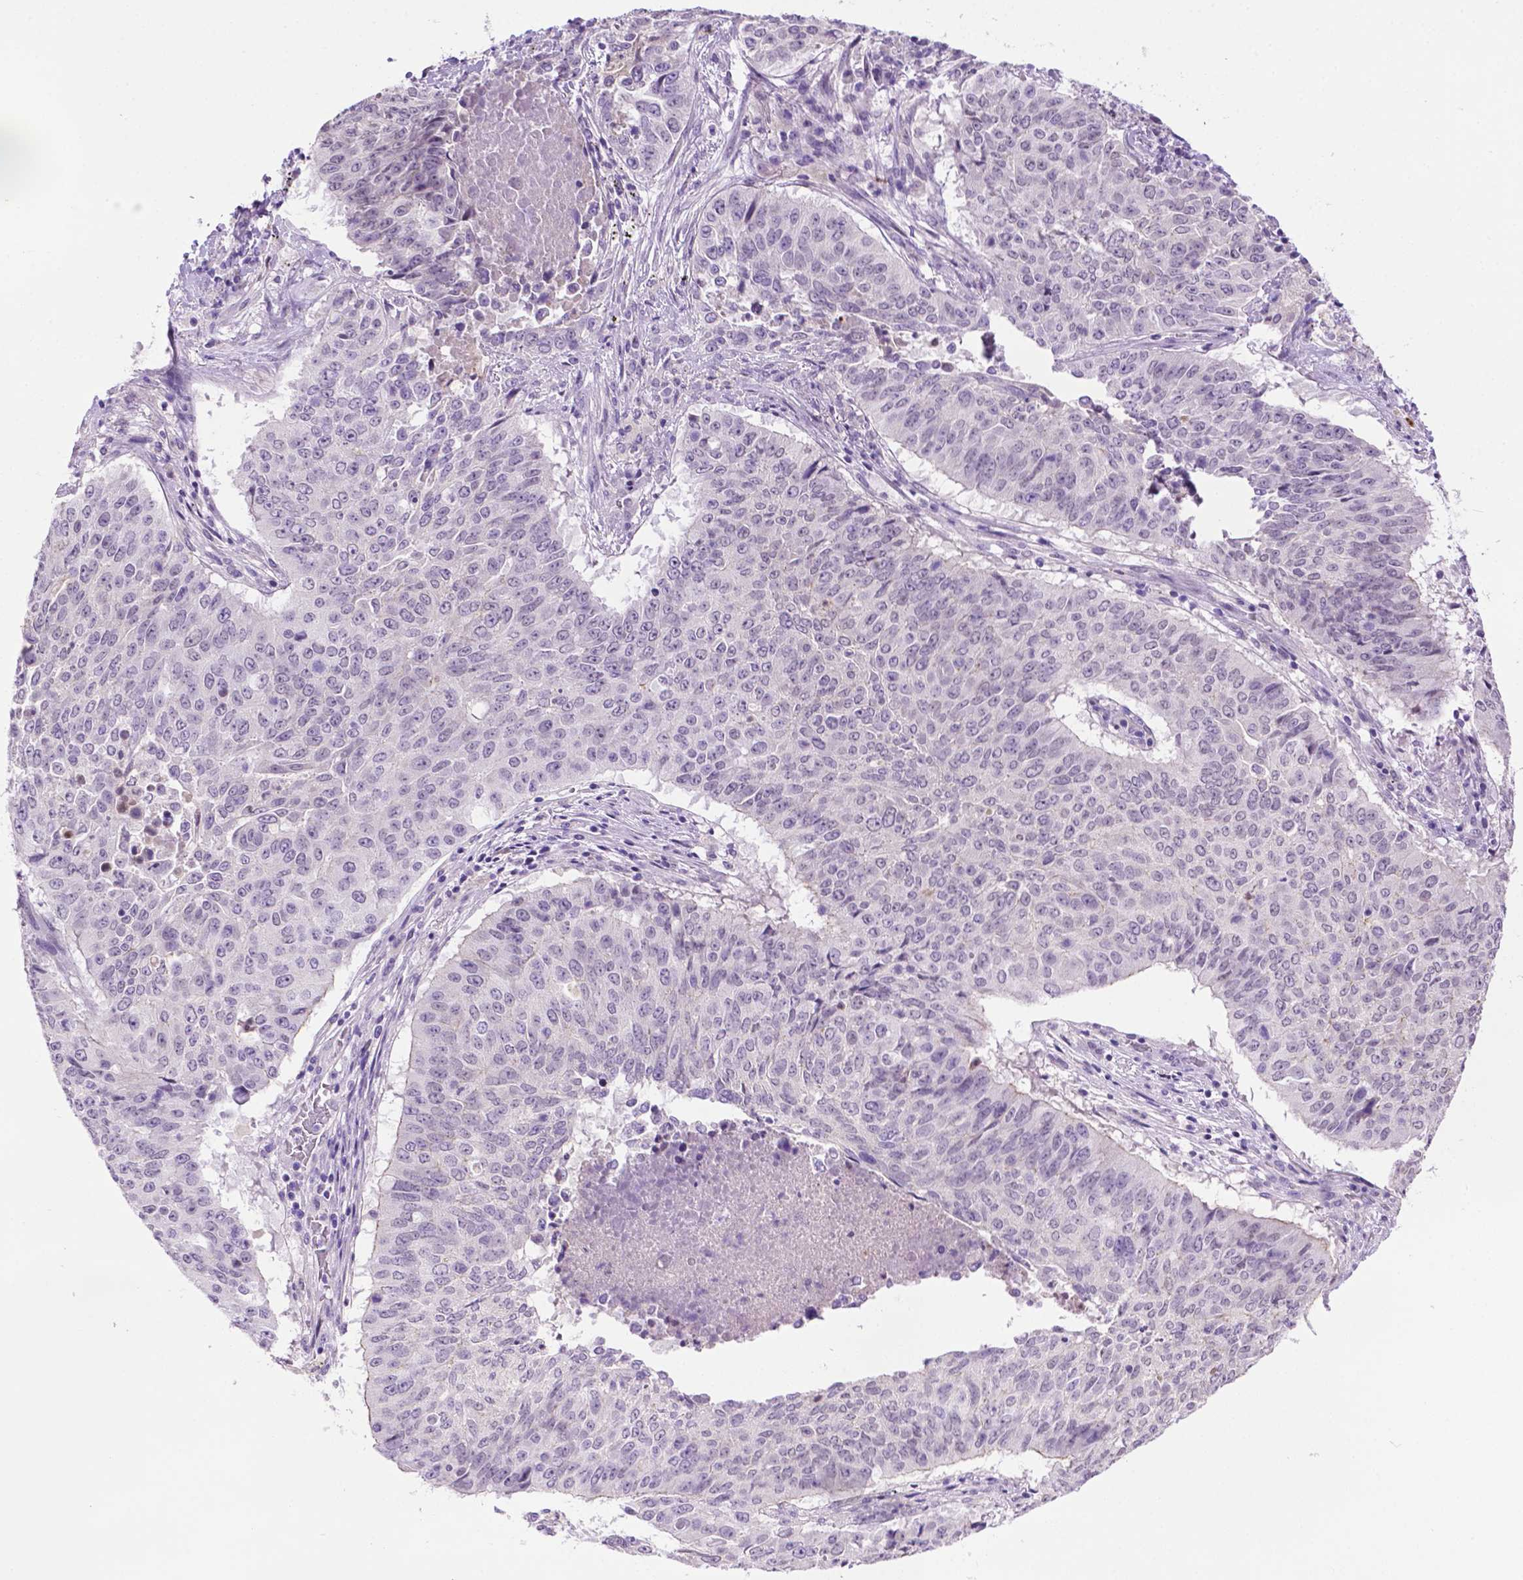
{"staining": {"intensity": "negative", "quantity": "none", "location": "none"}, "tissue": "lung cancer", "cell_type": "Tumor cells", "image_type": "cancer", "snomed": [{"axis": "morphology", "description": "Normal tissue, NOS"}, {"axis": "morphology", "description": "Squamous cell carcinoma, NOS"}, {"axis": "topography", "description": "Bronchus"}, {"axis": "topography", "description": "Lung"}], "caption": "Tumor cells show no significant protein expression in squamous cell carcinoma (lung). (Brightfield microscopy of DAB immunohistochemistry at high magnification).", "gene": "MMP27", "patient": {"sex": "male", "age": 64}}